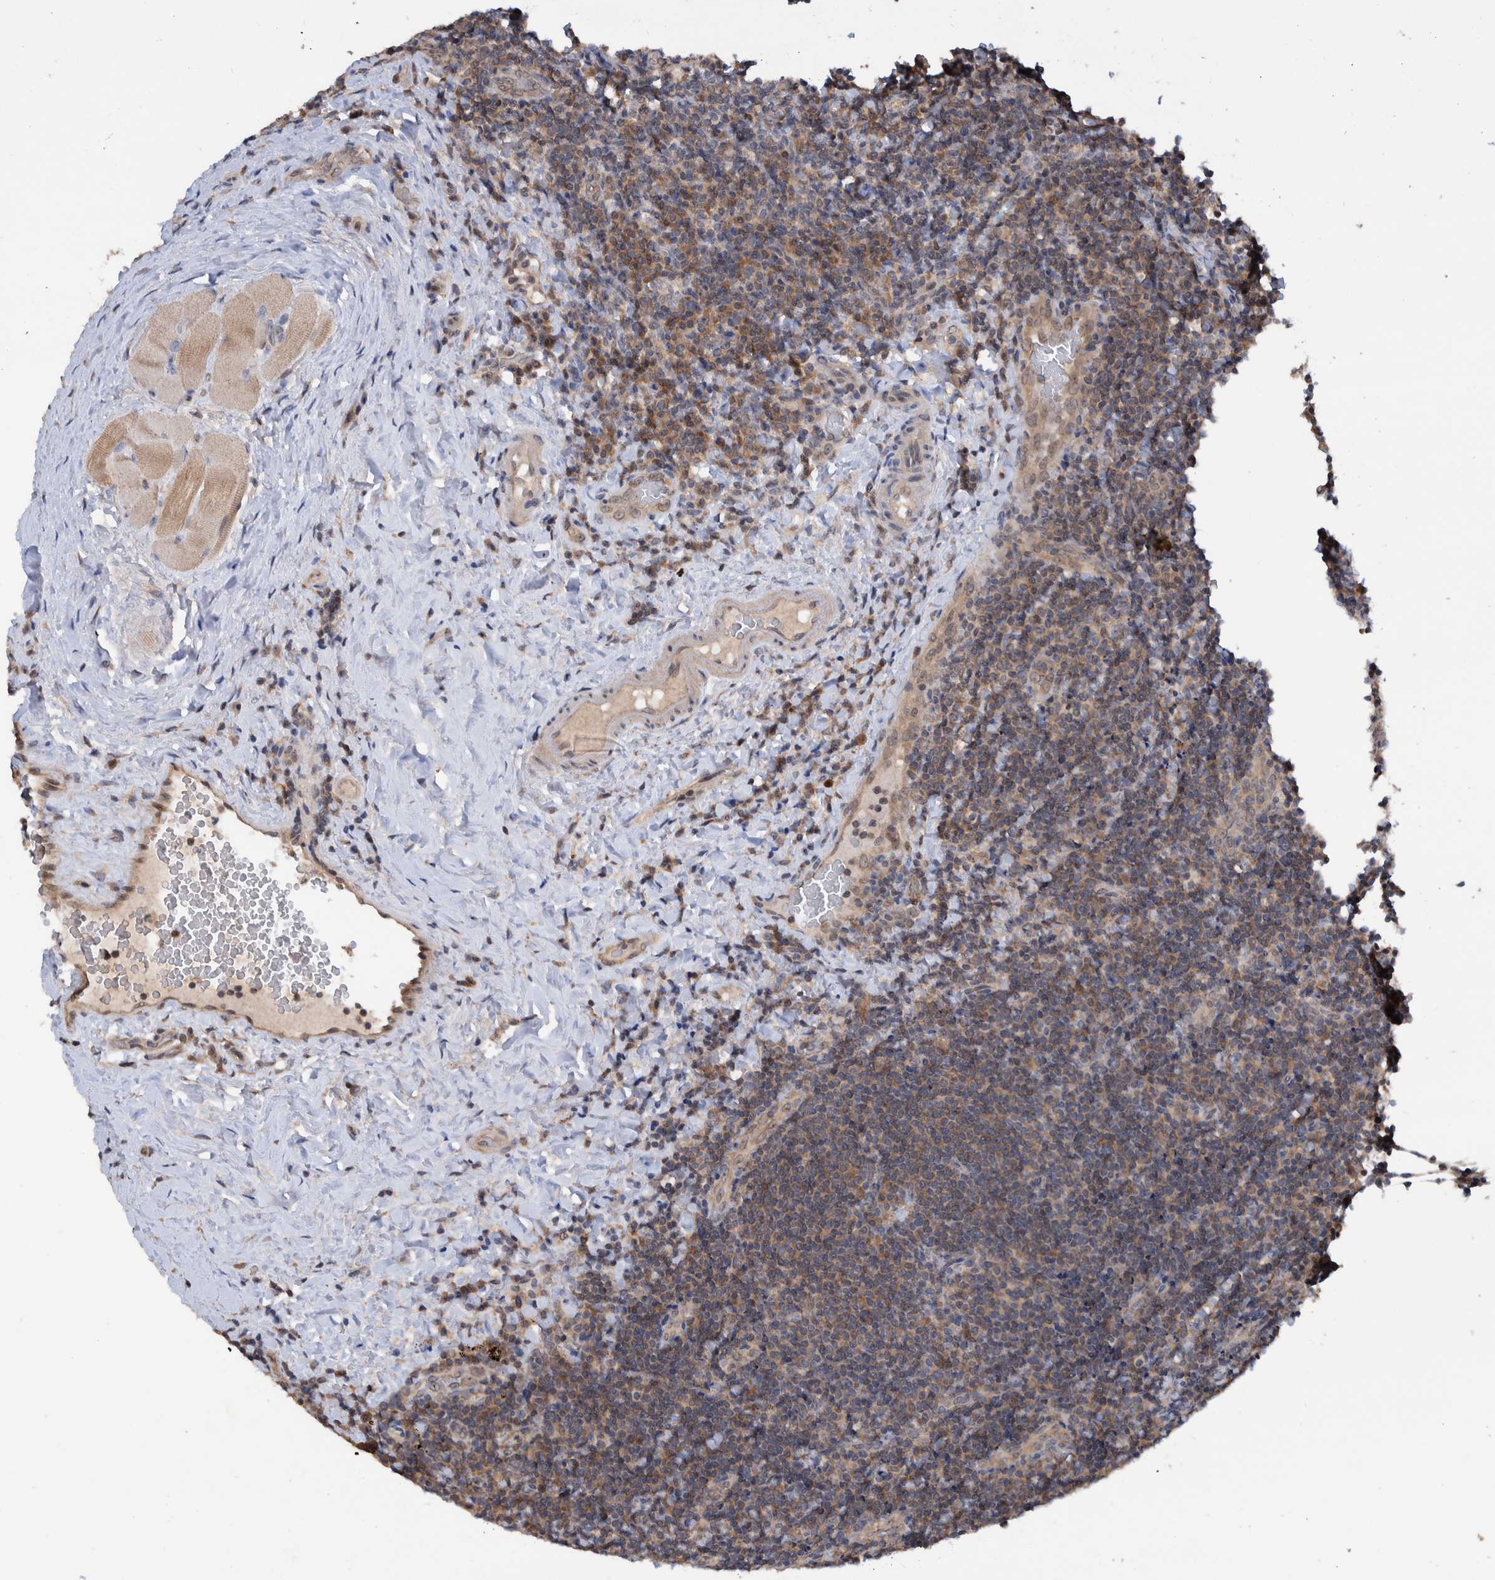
{"staining": {"intensity": "weak", "quantity": ">75%", "location": "cytoplasmic/membranous"}, "tissue": "lymphoma", "cell_type": "Tumor cells", "image_type": "cancer", "snomed": [{"axis": "morphology", "description": "Malignant lymphoma, non-Hodgkin's type, High grade"}, {"axis": "topography", "description": "Tonsil"}], "caption": "This image shows immunohistochemistry (IHC) staining of human lymphoma, with low weak cytoplasmic/membranous positivity in about >75% of tumor cells.", "gene": "PLPBP", "patient": {"sex": "female", "age": 36}}